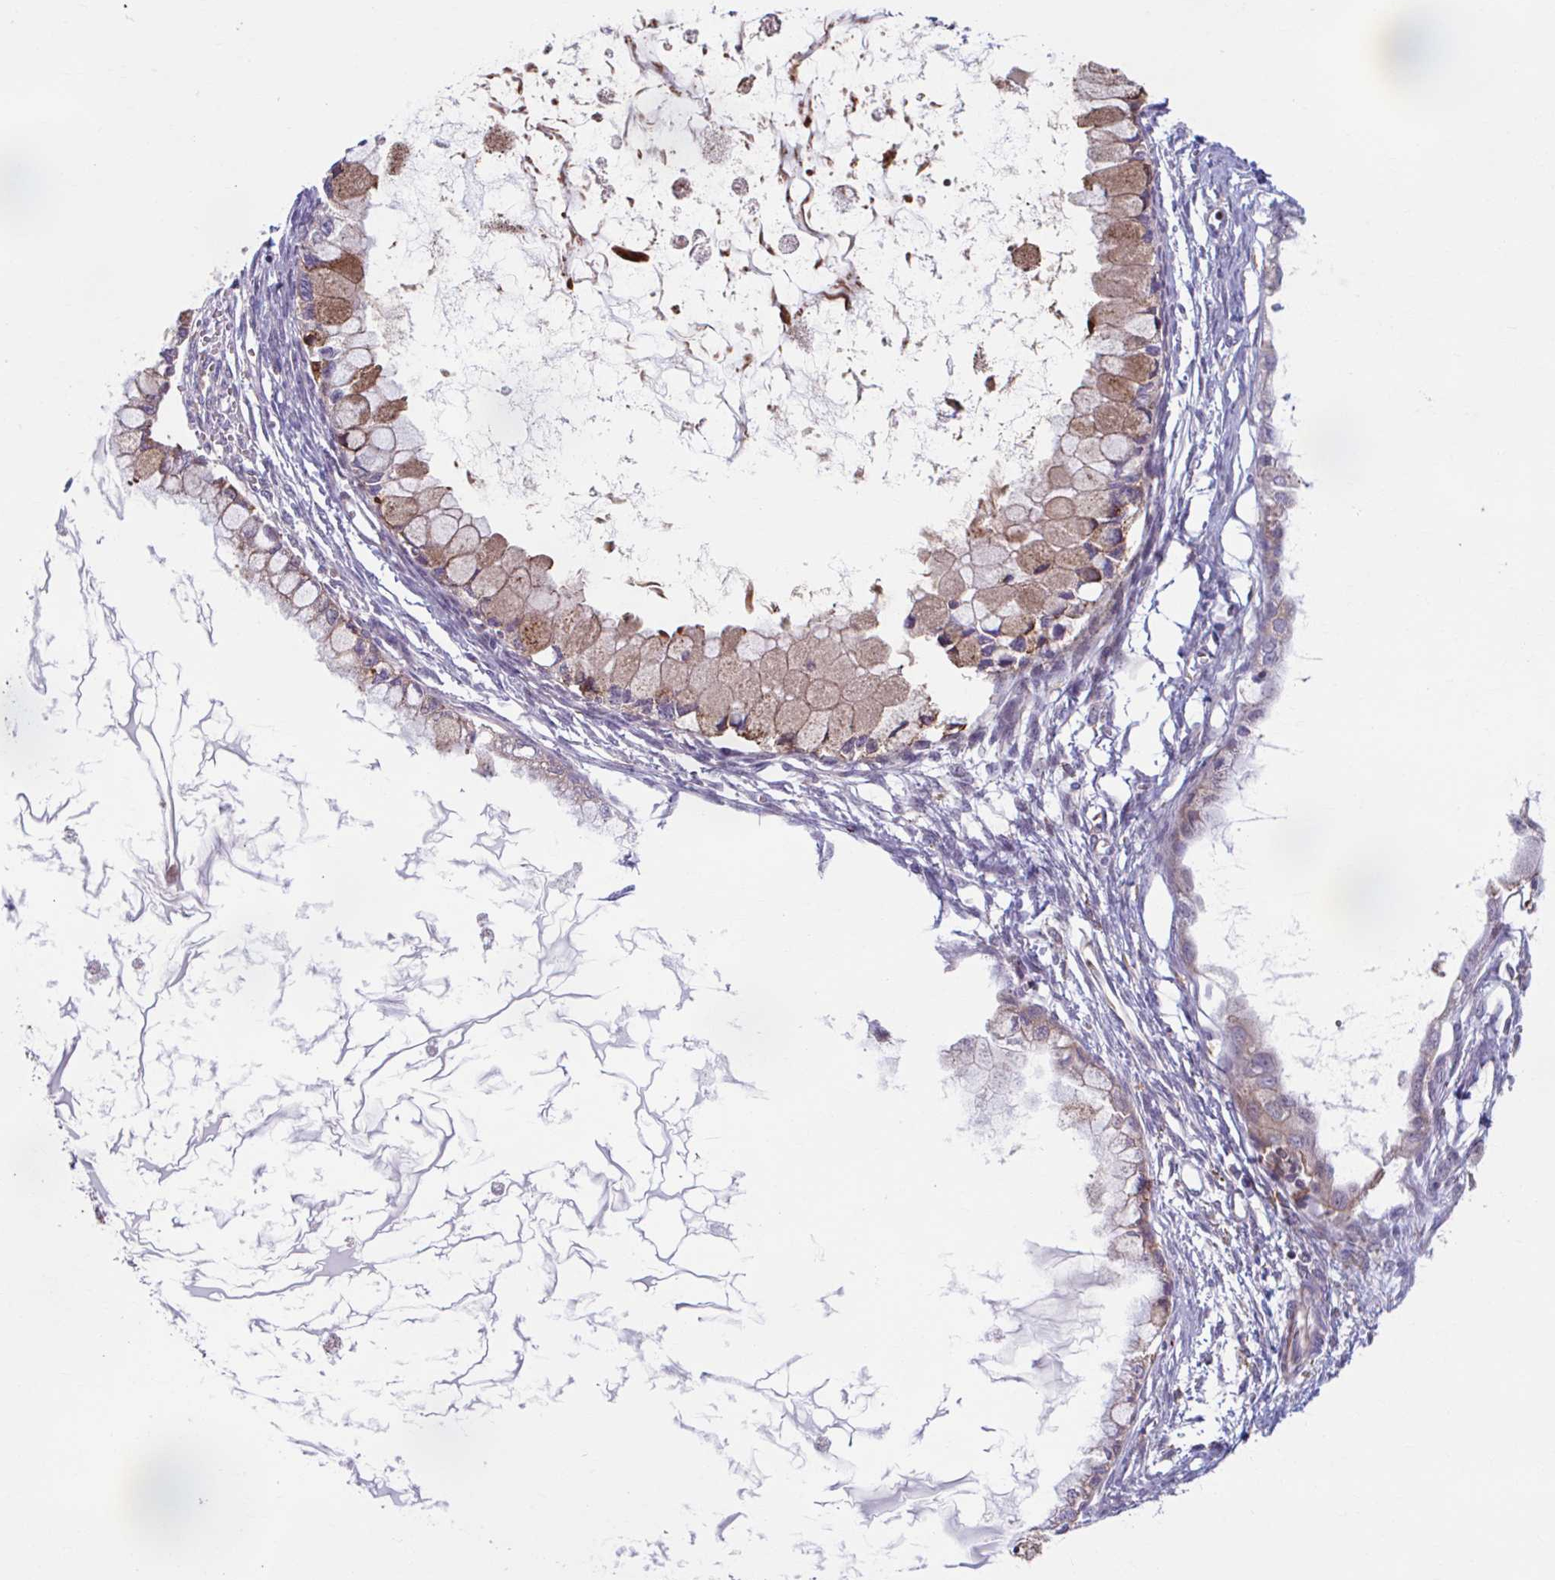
{"staining": {"intensity": "moderate", "quantity": ">75%", "location": "cytoplasmic/membranous"}, "tissue": "ovarian cancer", "cell_type": "Tumor cells", "image_type": "cancer", "snomed": [{"axis": "morphology", "description": "Cystadenocarcinoma, mucinous, NOS"}, {"axis": "topography", "description": "Ovary"}], "caption": "Protein staining shows moderate cytoplasmic/membranous staining in about >75% of tumor cells in ovarian mucinous cystadenocarcinoma.", "gene": "ADAT3", "patient": {"sex": "female", "age": 34}}